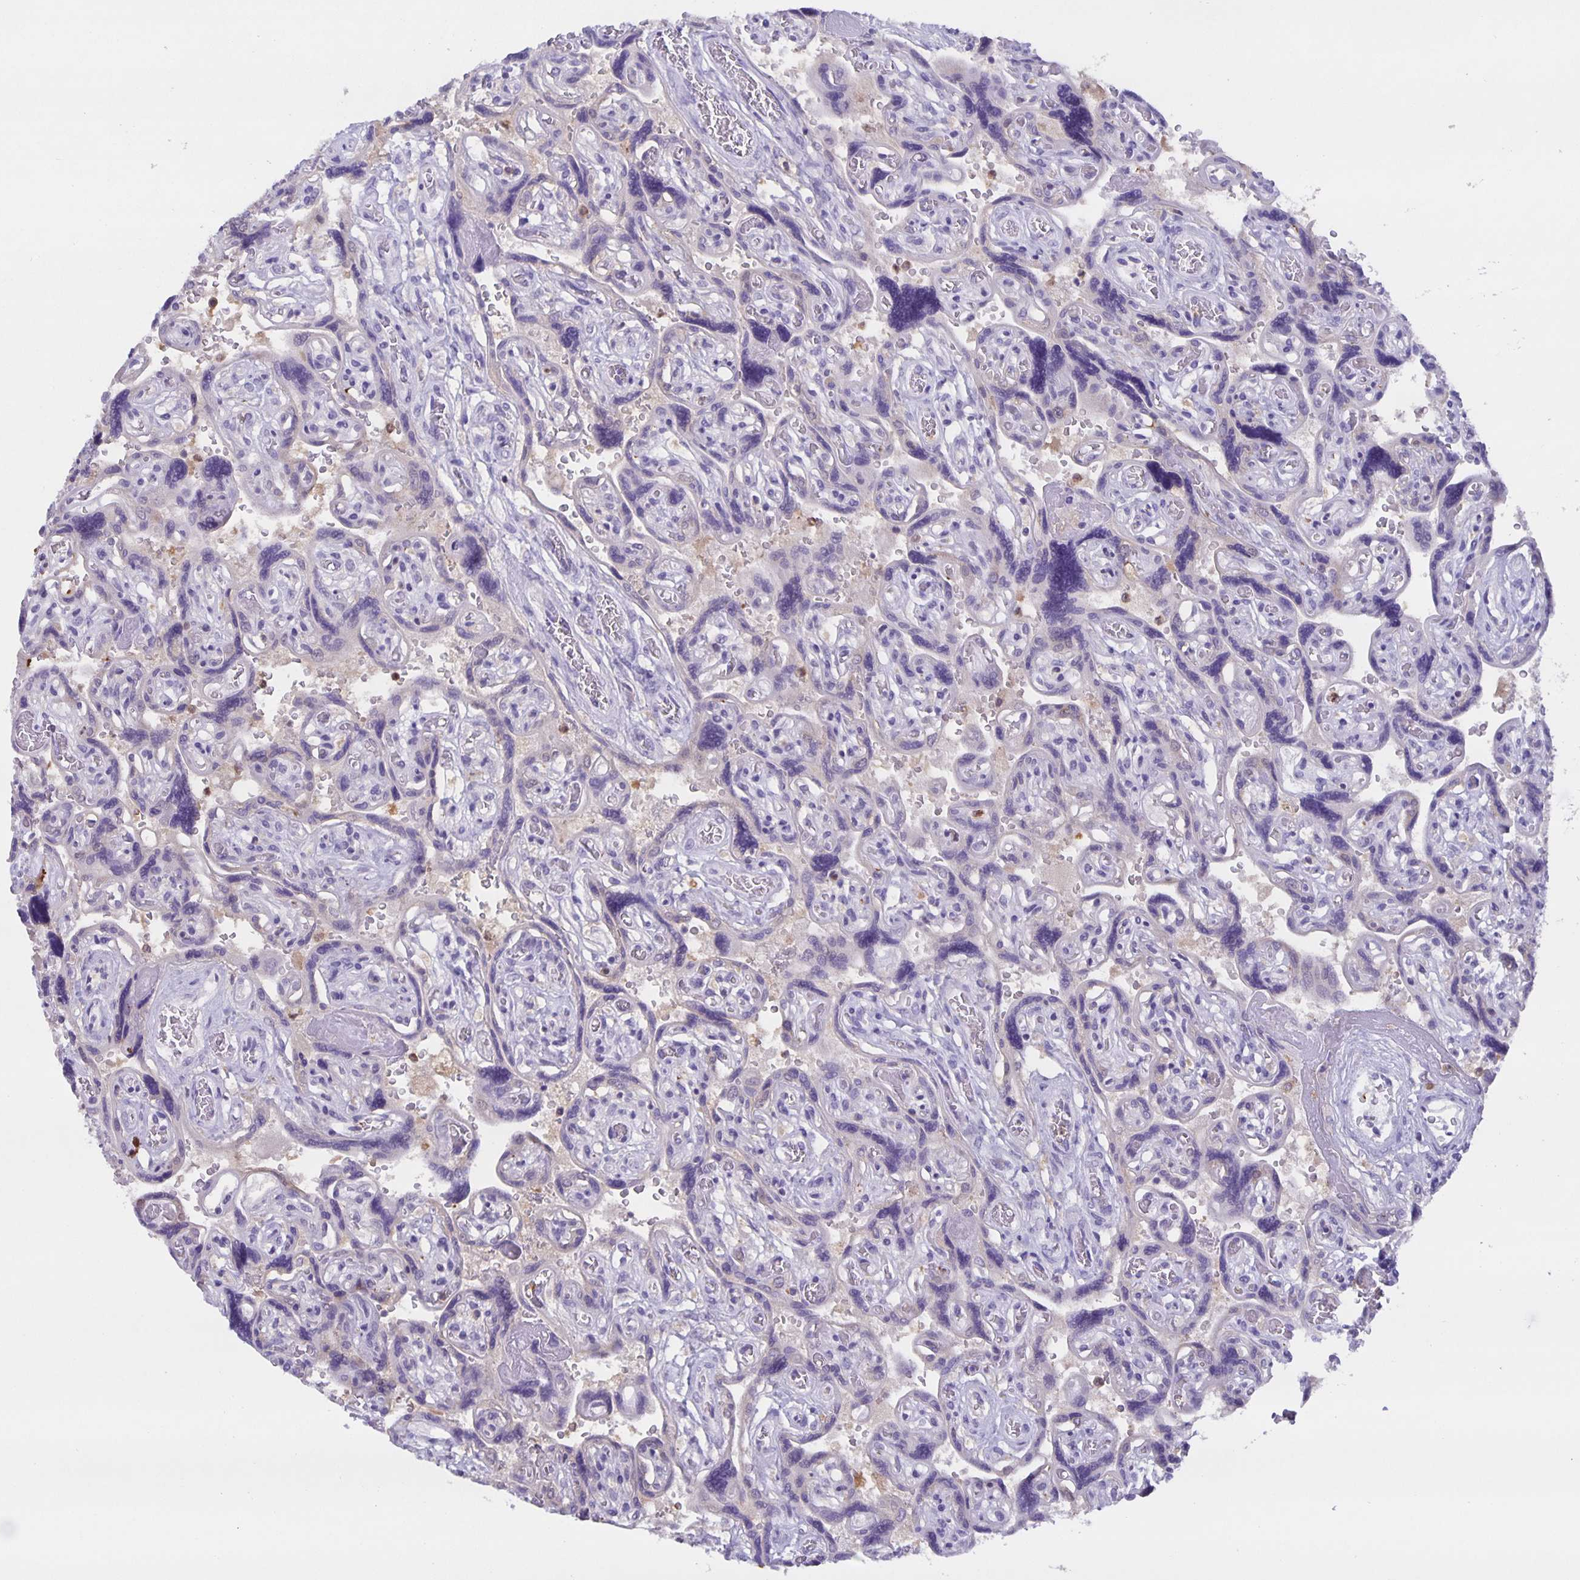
{"staining": {"intensity": "negative", "quantity": "none", "location": "none"}, "tissue": "placenta", "cell_type": "Decidual cells", "image_type": "normal", "snomed": [{"axis": "morphology", "description": "Normal tissue, NOS"}, {"axis": "topography", "description": "Placenta"}], "caption": "High power microscopy photomicrograph of an immunohistochemistry photomicrograph of unremarkable placenta, revealing no significant expression in decidual cells. Brightfield microscopy of immunohistochemistry (IHC) stained with DAB (brown) and hematoxylin (blue), captured at high magnification.", "gene": "MARCHF6", "patient": {"sex": "female", "age": 32}}